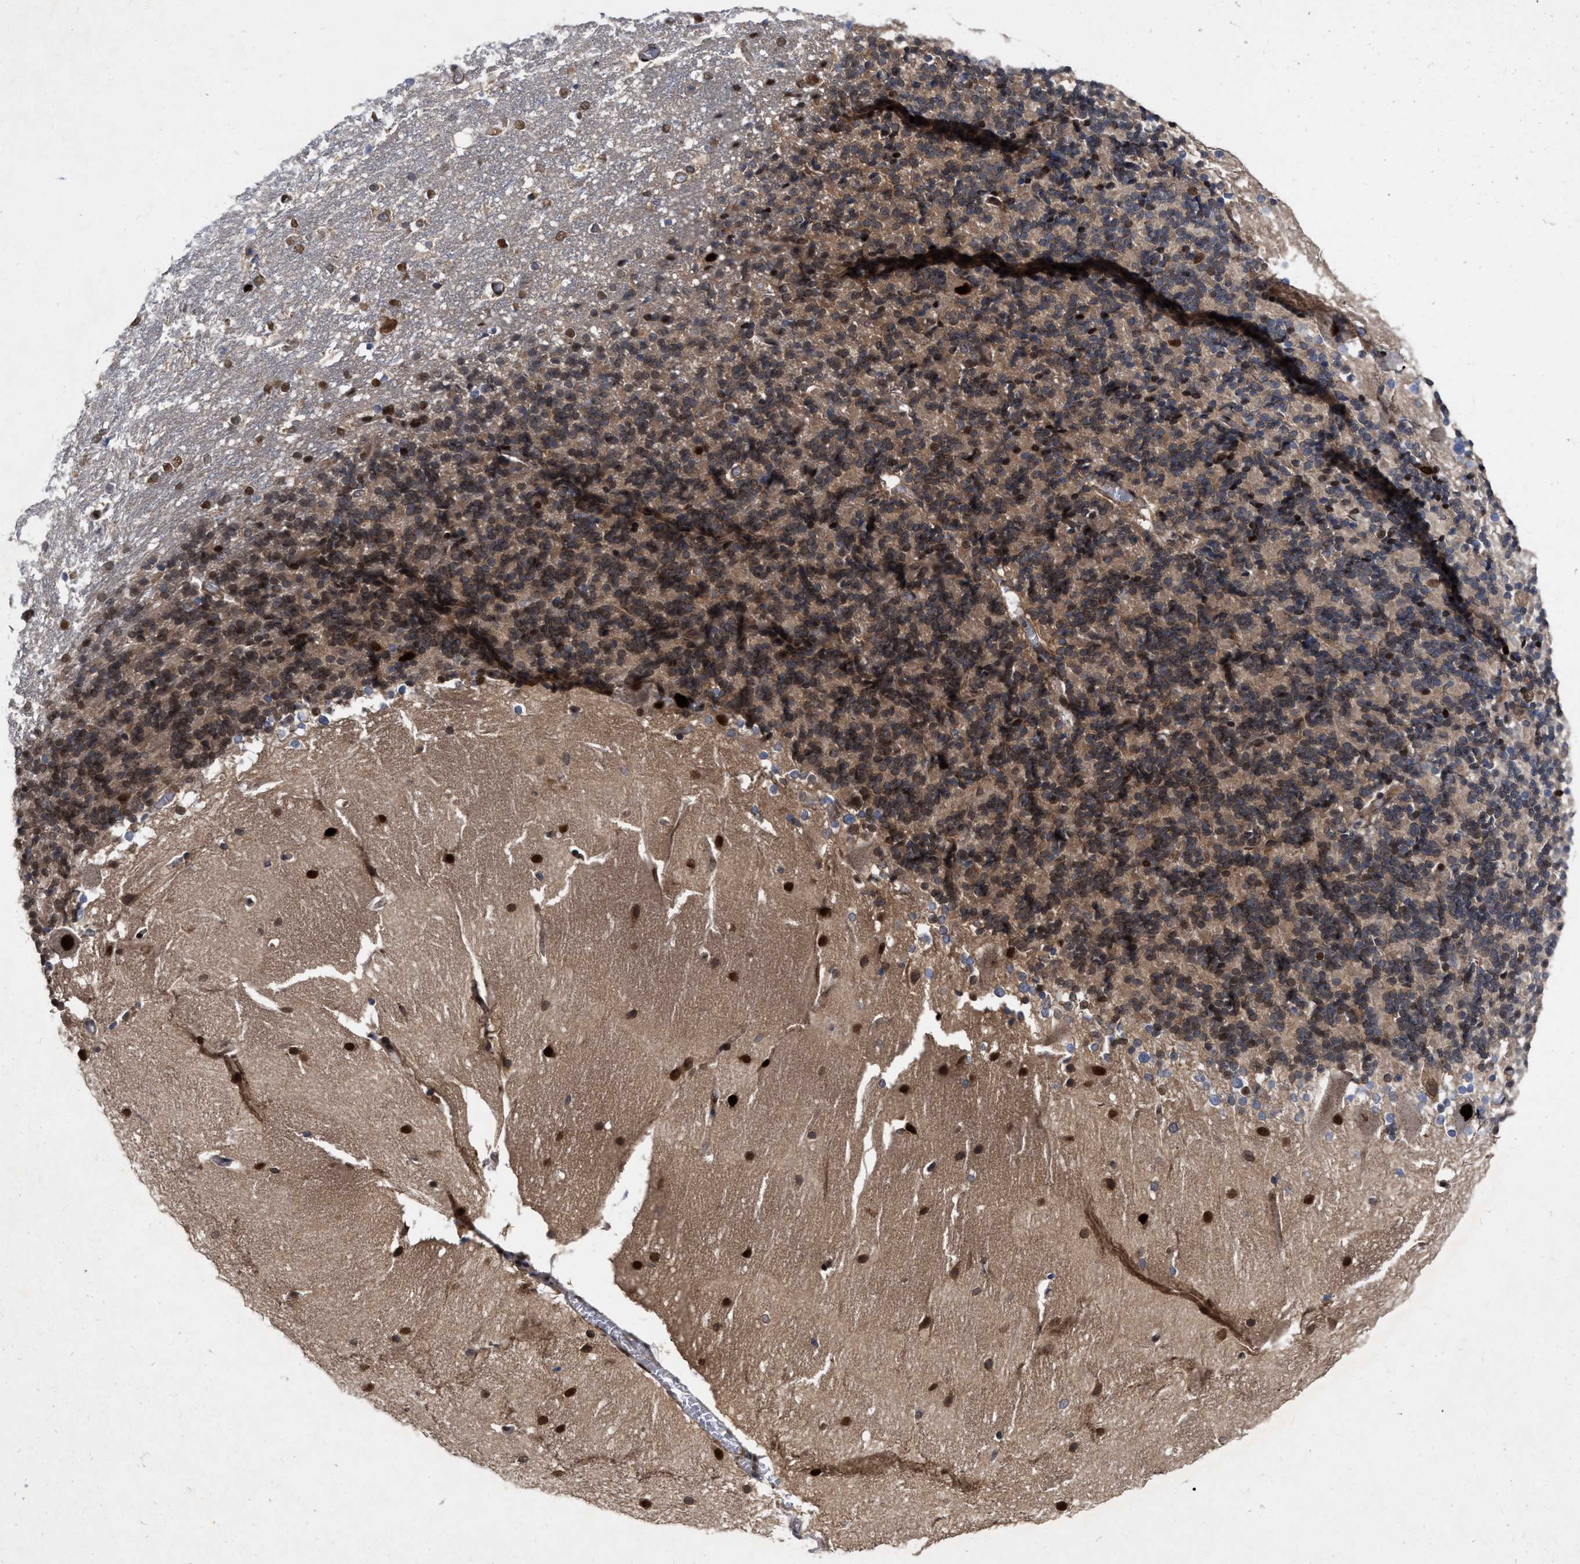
{"staining": {"intensity": "moderate", "quantity": ">75%", "location": "cytoplasmic/membranous,nuclear"}, "tissue": "cerebellum", "cell_type": "Cells in granular layer", "image_type": "normal", "snomed": [{"axis": "morphology", "description": "Normal tissue, NOS"}, {"axis": "topography", "description": "Cerebellum"}], "caption": "Immunohistochemistry (IHC) staining of normal cerebellum, which exhibits medium levels of moderate cytoplasmic/membranous,nuclear expression in approximately >75% of cells in granular layer indicating moderate cytoplasmic/membranous,nuclear protein positivity. The staining was performed using DAB (3,3'-diaminobenzidine) (brown) for protein detection and nuclei were counterstained in hematoxylin (blue).", "gene": "MDM4", "patient": {"sex": "female", "age": 19}}